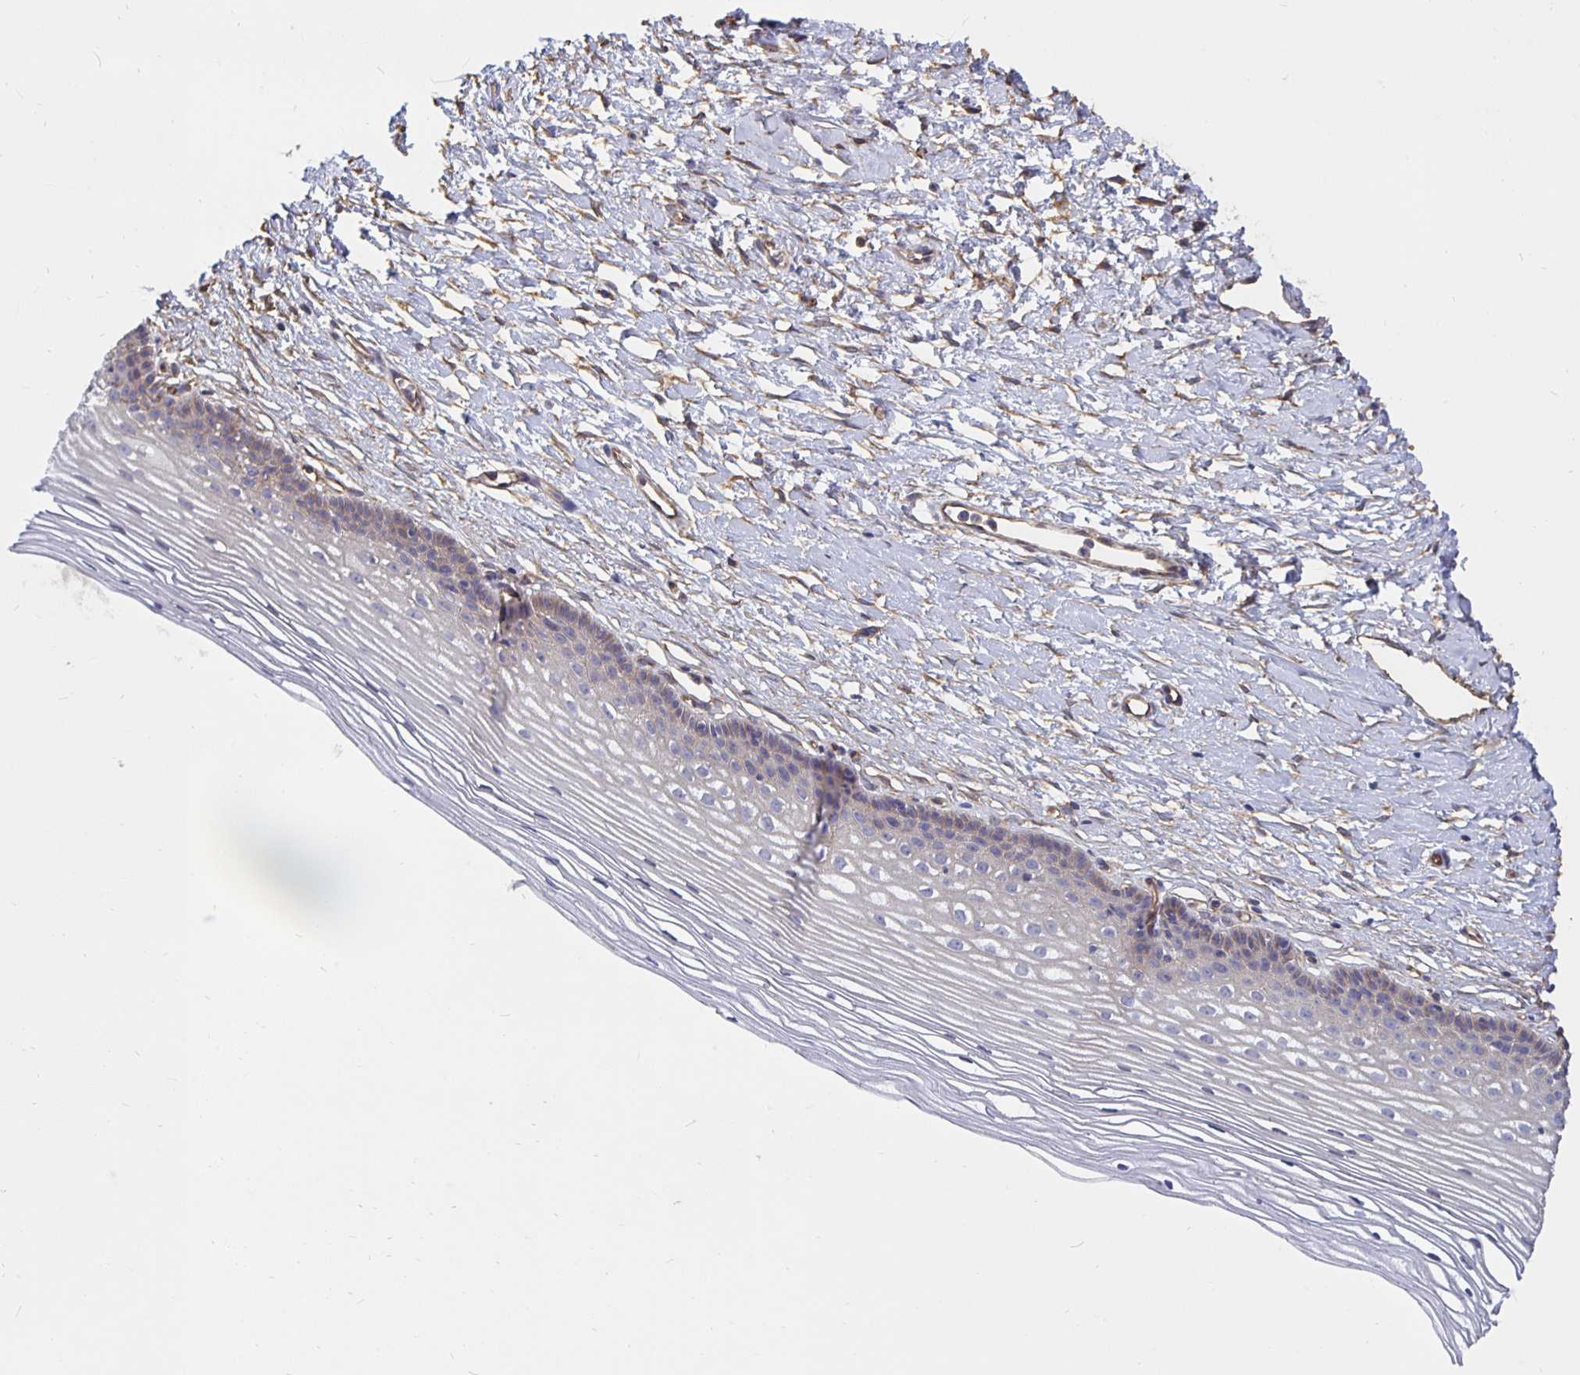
{"staining": {"intensity": "weak", "quantity": "25%-75%", "location": "cytoplasmic/membranous"}, "tissue": "cervix", "cell_type": "Glandular cells", "image_type": "normal", "snomed": [{"axis": "morphology", "description": "Normal tissue, NOS"}, {"axis": "topography", "description": "Cervix"}], "caption": "IHC of normal human cervix displays low levels of weak cytoplasmic/membranous expression in approximately 25%-75% of glandular cells.", "gene": "ARHGEF39", "patient": {"sex": "female", "age": 40}}